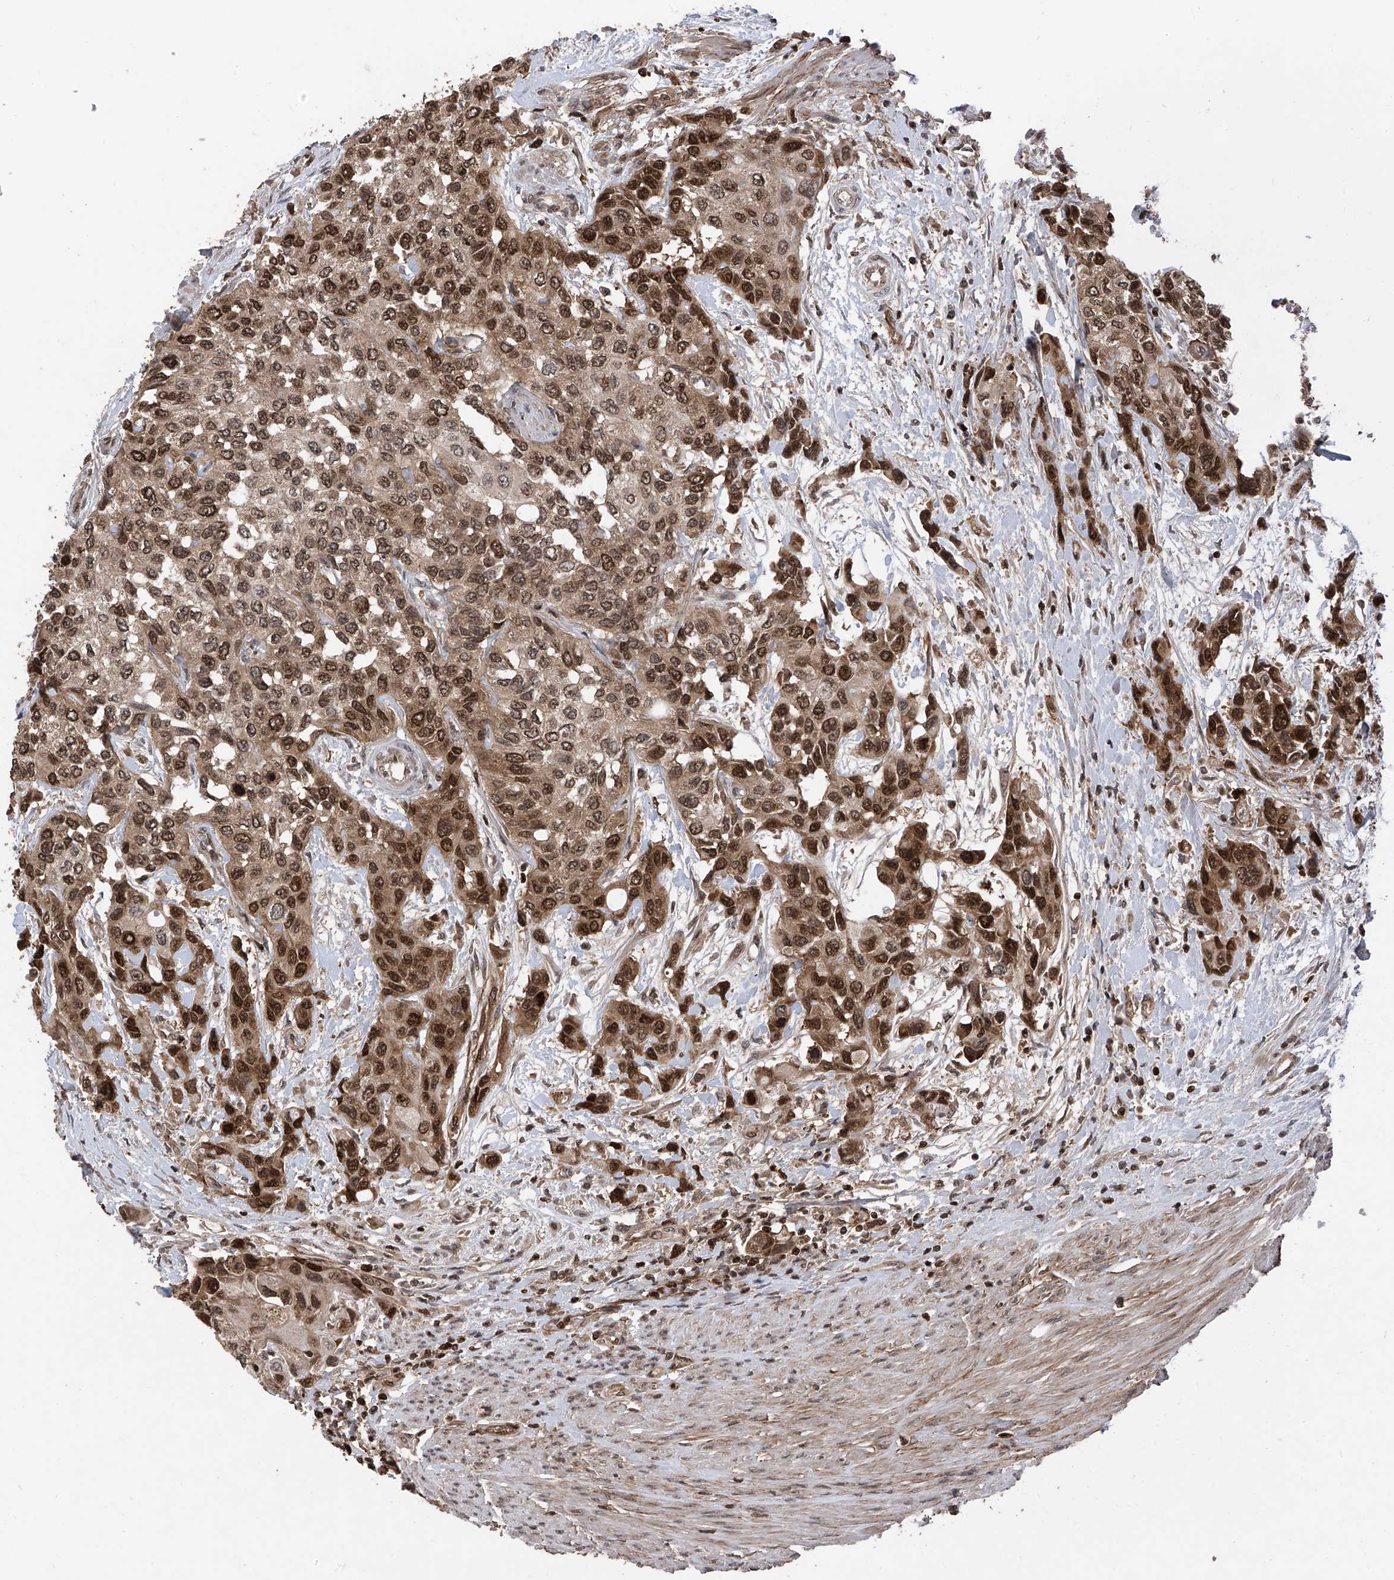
{"staining": {"intensity": "strong", "quantity": ">75%", "location": "cytoplasmic/membranous,nuclear"}, "tissue": "urothelial cancer", "cell_type": "Tumor cells", "image_type": "cancer", "snomed": [{"axis": "morphology", "description": "Normal tissue, NOS"}, {"axis": "morphology", "description": "Urothelial carcinoma, High grade"}, {"axis": "topography", "description": "Vascular tissue"}, {"axis": "topography", "description": "Urinary bladder"}], "caption": "Approximately >75% of tumor cells in urothelial cancer reveal strong cytoplasmic/membranous and nuclear protein positivity as visualized by brown immunohistochemical staining.", "gene": "DNAJC9", "patient": {"sex": "female", "age": 56}}